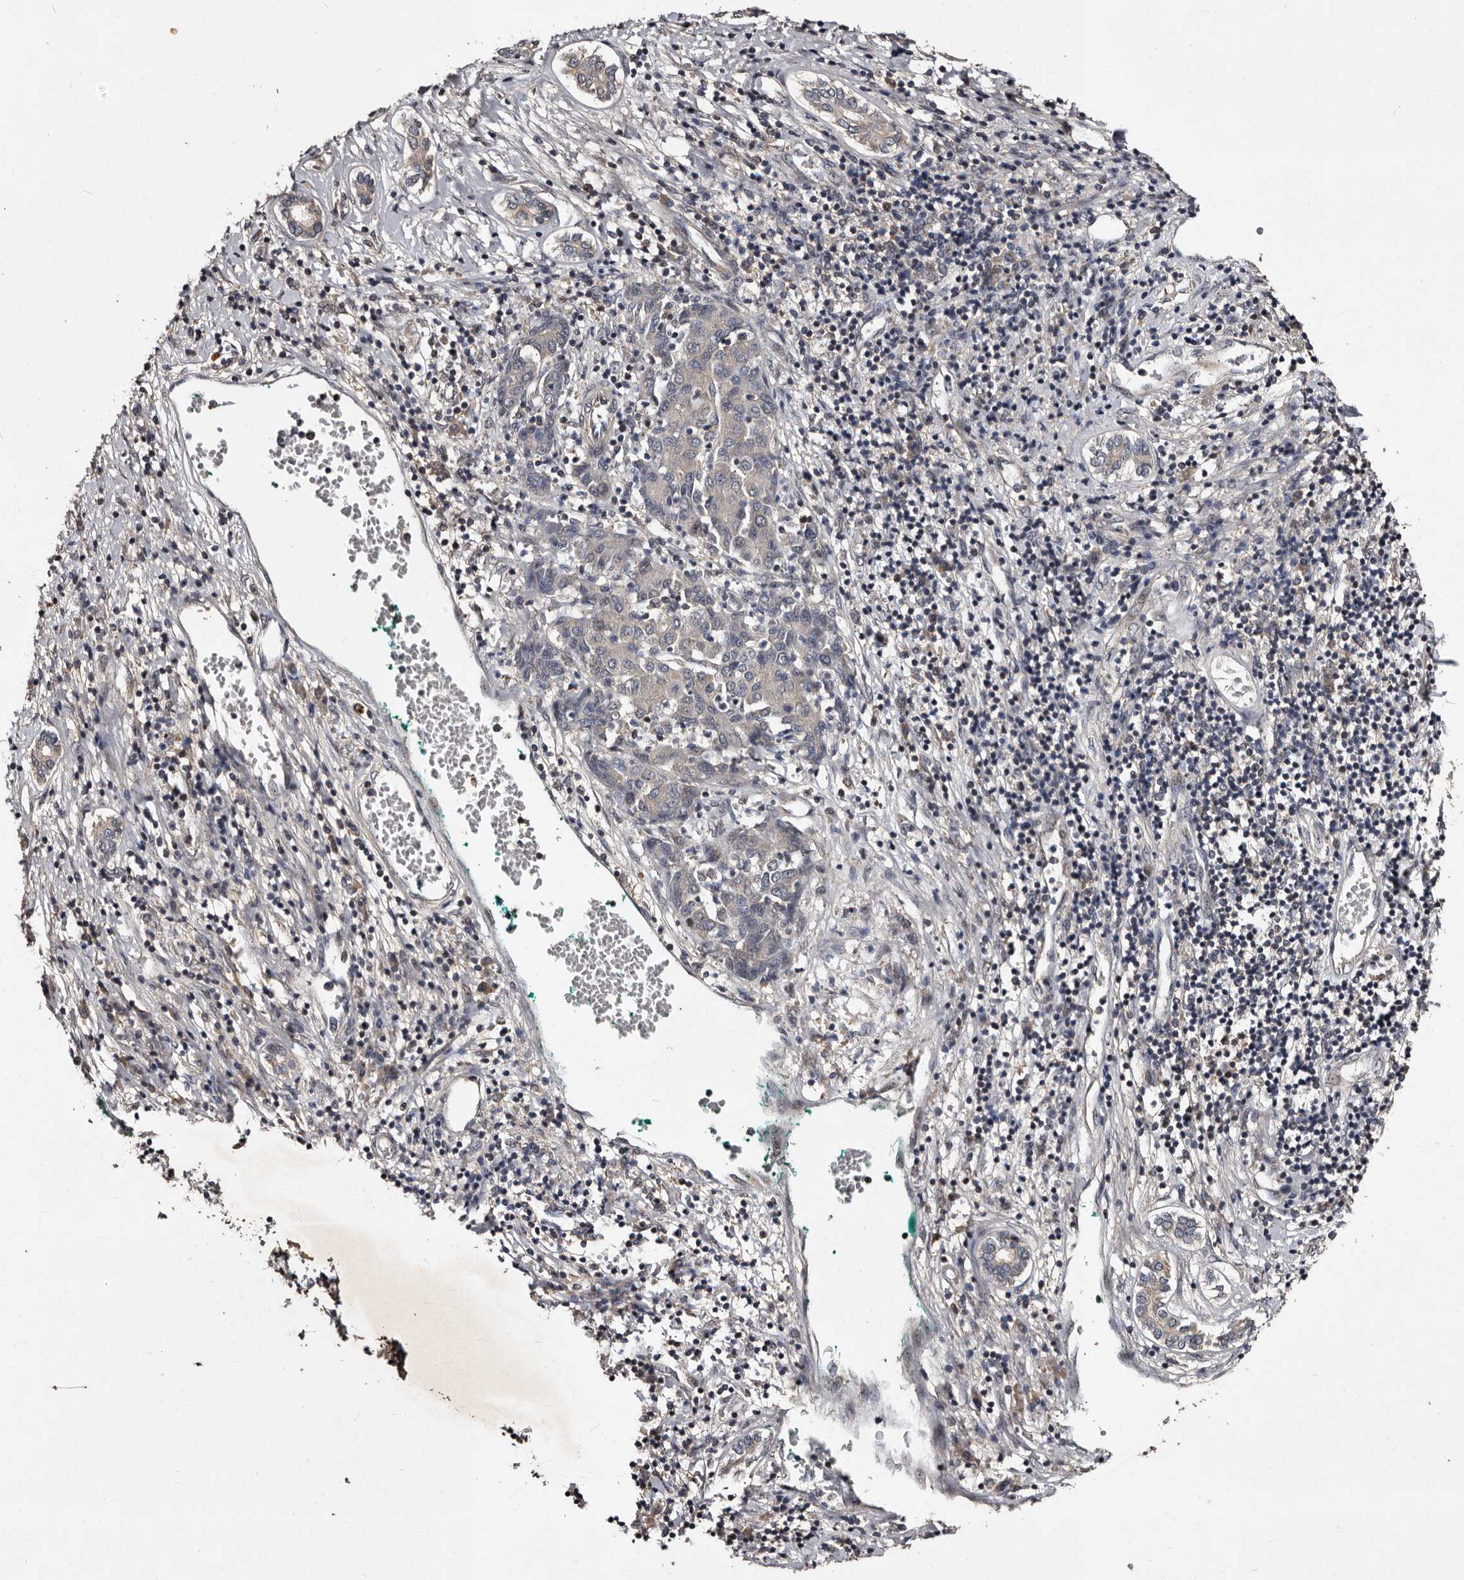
{"staining": {"intensity": "negative", "quantity": "none", "location": "none"}, "tissue": "liver cancer", "cell_type": "Tumor cells", "image_type": "cancer", "snomed": [{"axis": "morphology", "description": "Carcinoma, Hepatocellular, NOS"}, {"axis": "topography", "description": "Liver"}], "caption": "Liver hepatocellular carcinoma was stained to show a protein in brown. There is no significant positivity in tumor cells. (Stains: DAB IHC with hematoxylin counter stain, Microscopy: brightfield microscopy at high magnification).", "gene": "MKRN3", "patient": {"sex": "male", "age": 65}}